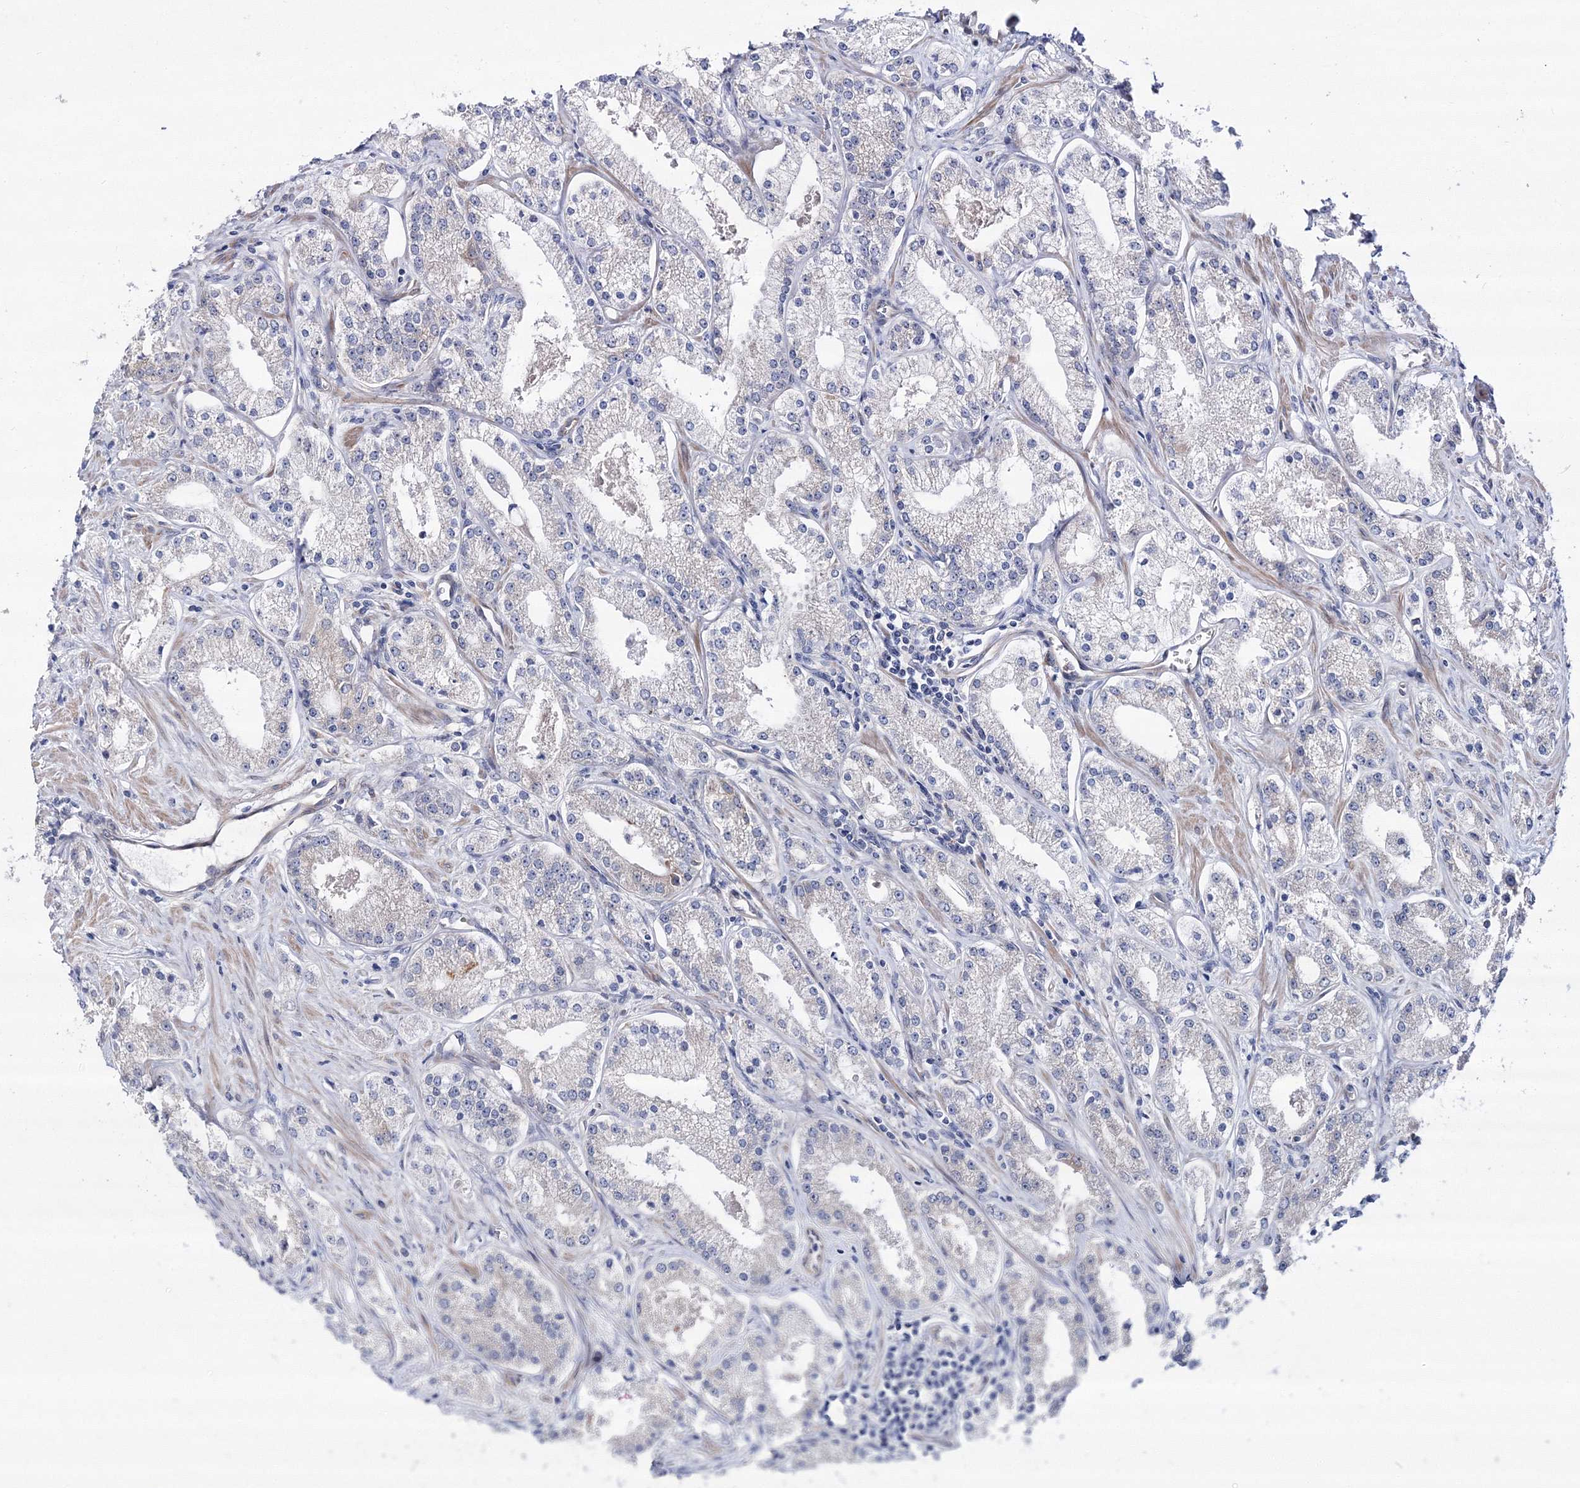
{"staining": {"intensity": "negative", "quantity": "none", "location": "none"}, "tissue": "prostate cancer", "cell_type": "Tumor cells", "image_type": "cancer", "snomed": [{"axis": "morphology", "description": "Adenocarcinoma, Low grade"}, {"axis": "topography", "description": "Prostate"}], "caption": "This is an immunohistochemistry image of prostate cancer. There is no positivity in tumor cells.", "gene": "ARHGAP32", "patient": {"sex": "male", "age": 69}}